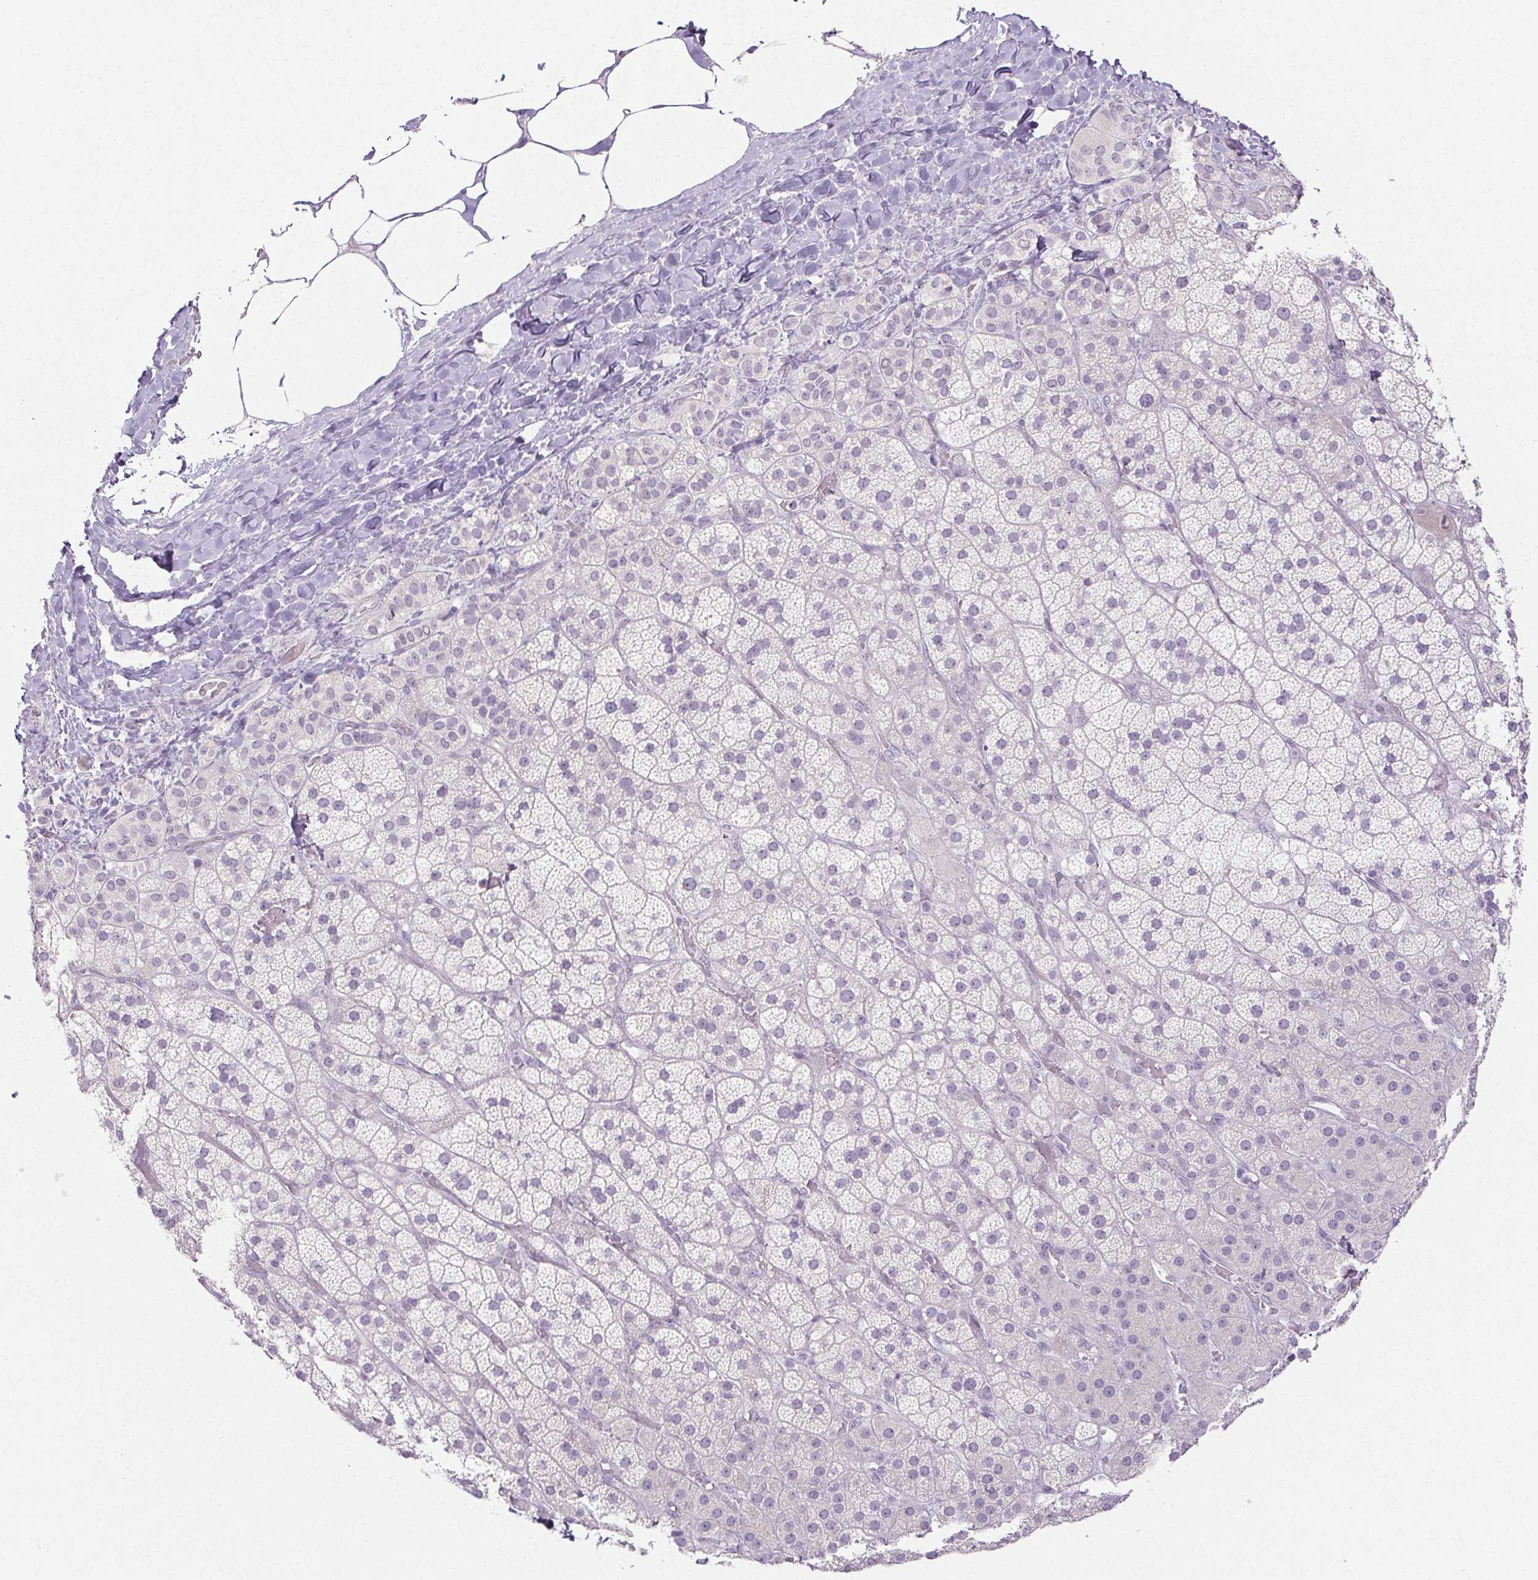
{"staining": {"intensity": "negative", "quantity": "none", "location": "none"}, "tissue": "adrenal gland", "cell_type": "Glandular cells", "image_type": "normal", "snomed": [{"axis": "morphology", "description": "Normal tissue, NOS"}, {"axis": "topography", "description": "Adrenal gland"}], "caption": "The photomicrograph displays no significant positivity in glandular cells of adrenal gland. (Immunohistochemistry, brightfield microscopy, high magnification).", "gene": "PI3", "patient": {"sex": "male", "age": 57}}